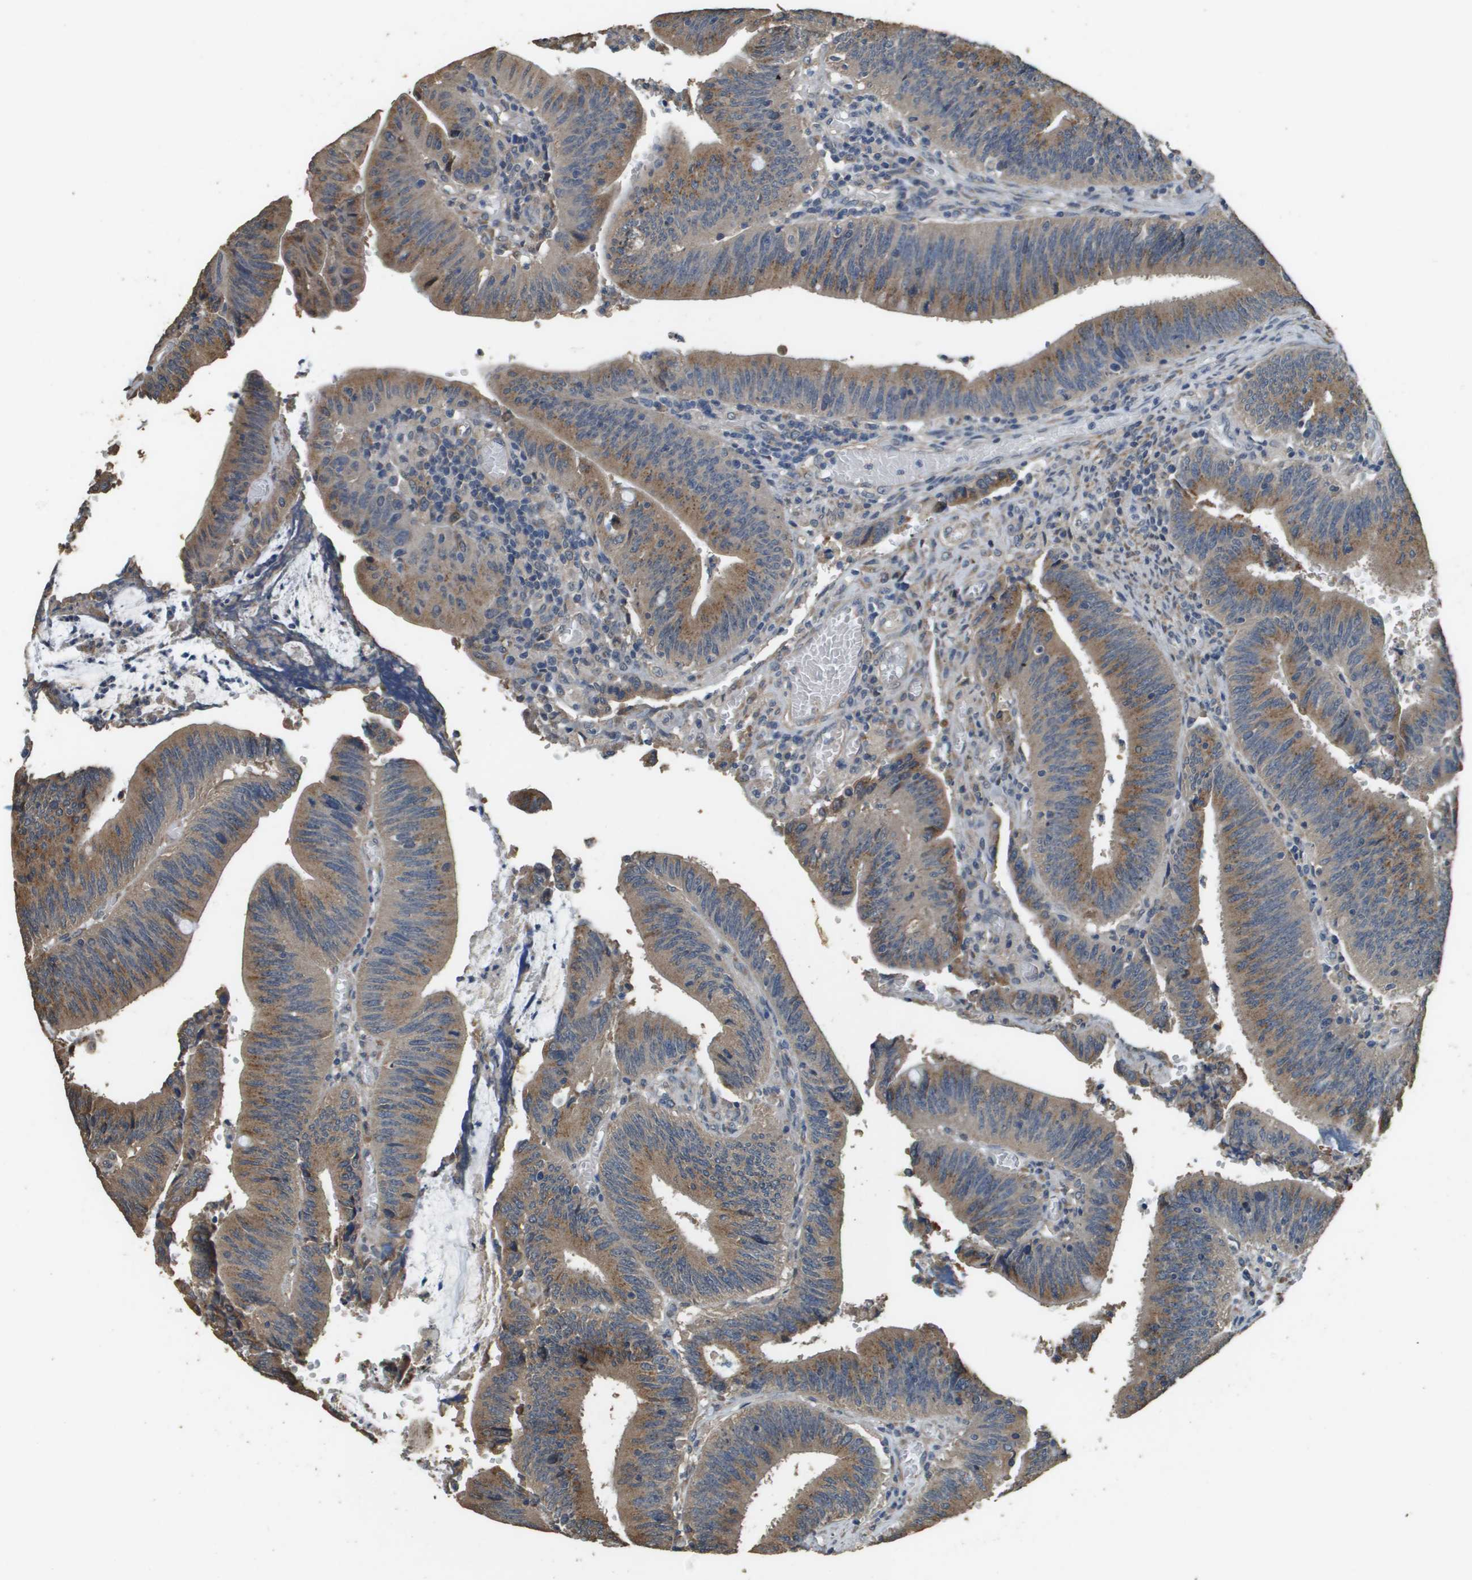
{"staining": {"intensity": "moderate", "quantity": "25%-75%", "location": "cytoplasmic/membranous"}, "tissue": "colorectal cancer", "cell_type": "Tumor cells", "image_type": "cancer", "snomed": [{"axis": "morphology", "description": "Normal tissue, NOS"}, {"axis": "morphology", "description": "Adenocarcinoma, NOS"}, {"axis": "topography", "description": "Rectum"}], "caption": "Brown immunohistochemical staining in human colorectal cancer demonstrates moderate cytoplasmic/membranous staining in approximately 25%-75% of tumor cells. (brown staining indicates protein expression, while blue staining denotes nuclei).", "gene": "RAB6B", "patient": {"sex": "female", "age": 66}}